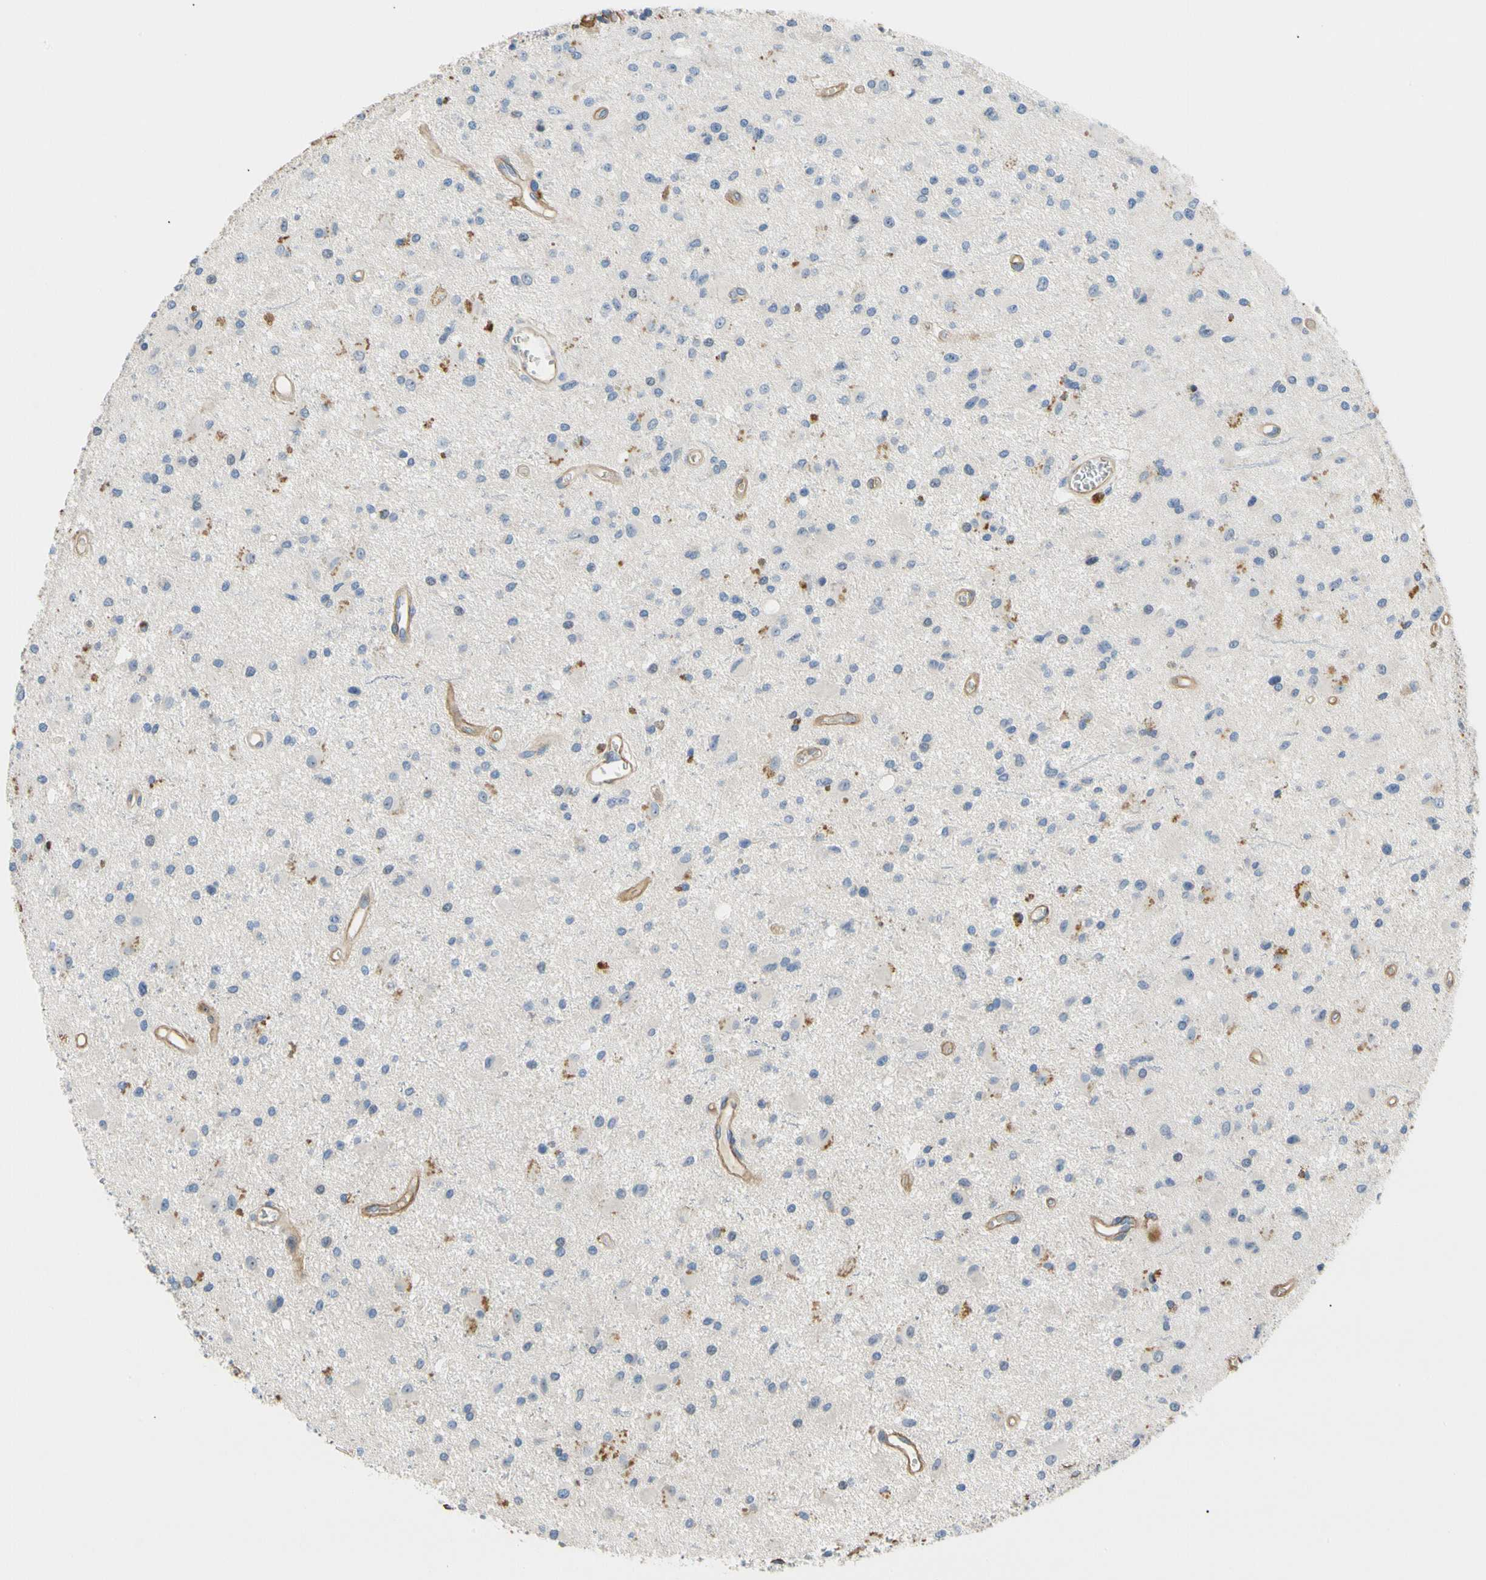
{"staining": {"intensity": "negative", "quantity": "none", "location": "none"}, "tissue": "glioma", "cell_type": "Tumor cells", "image_type": "cancer", "snomed": [{"axis": "morphology", "description": "Glioma, malignant, Low grade"}, {"axis": "topography", "description": "Brain"}], "caption": "The immunohistochemistry (IHC) photomicrograph has no significant positivity in tumor cells of glioma tissue.", "gene": "TNFRSF18", "patient": {"sex": "male", "age": 58}}